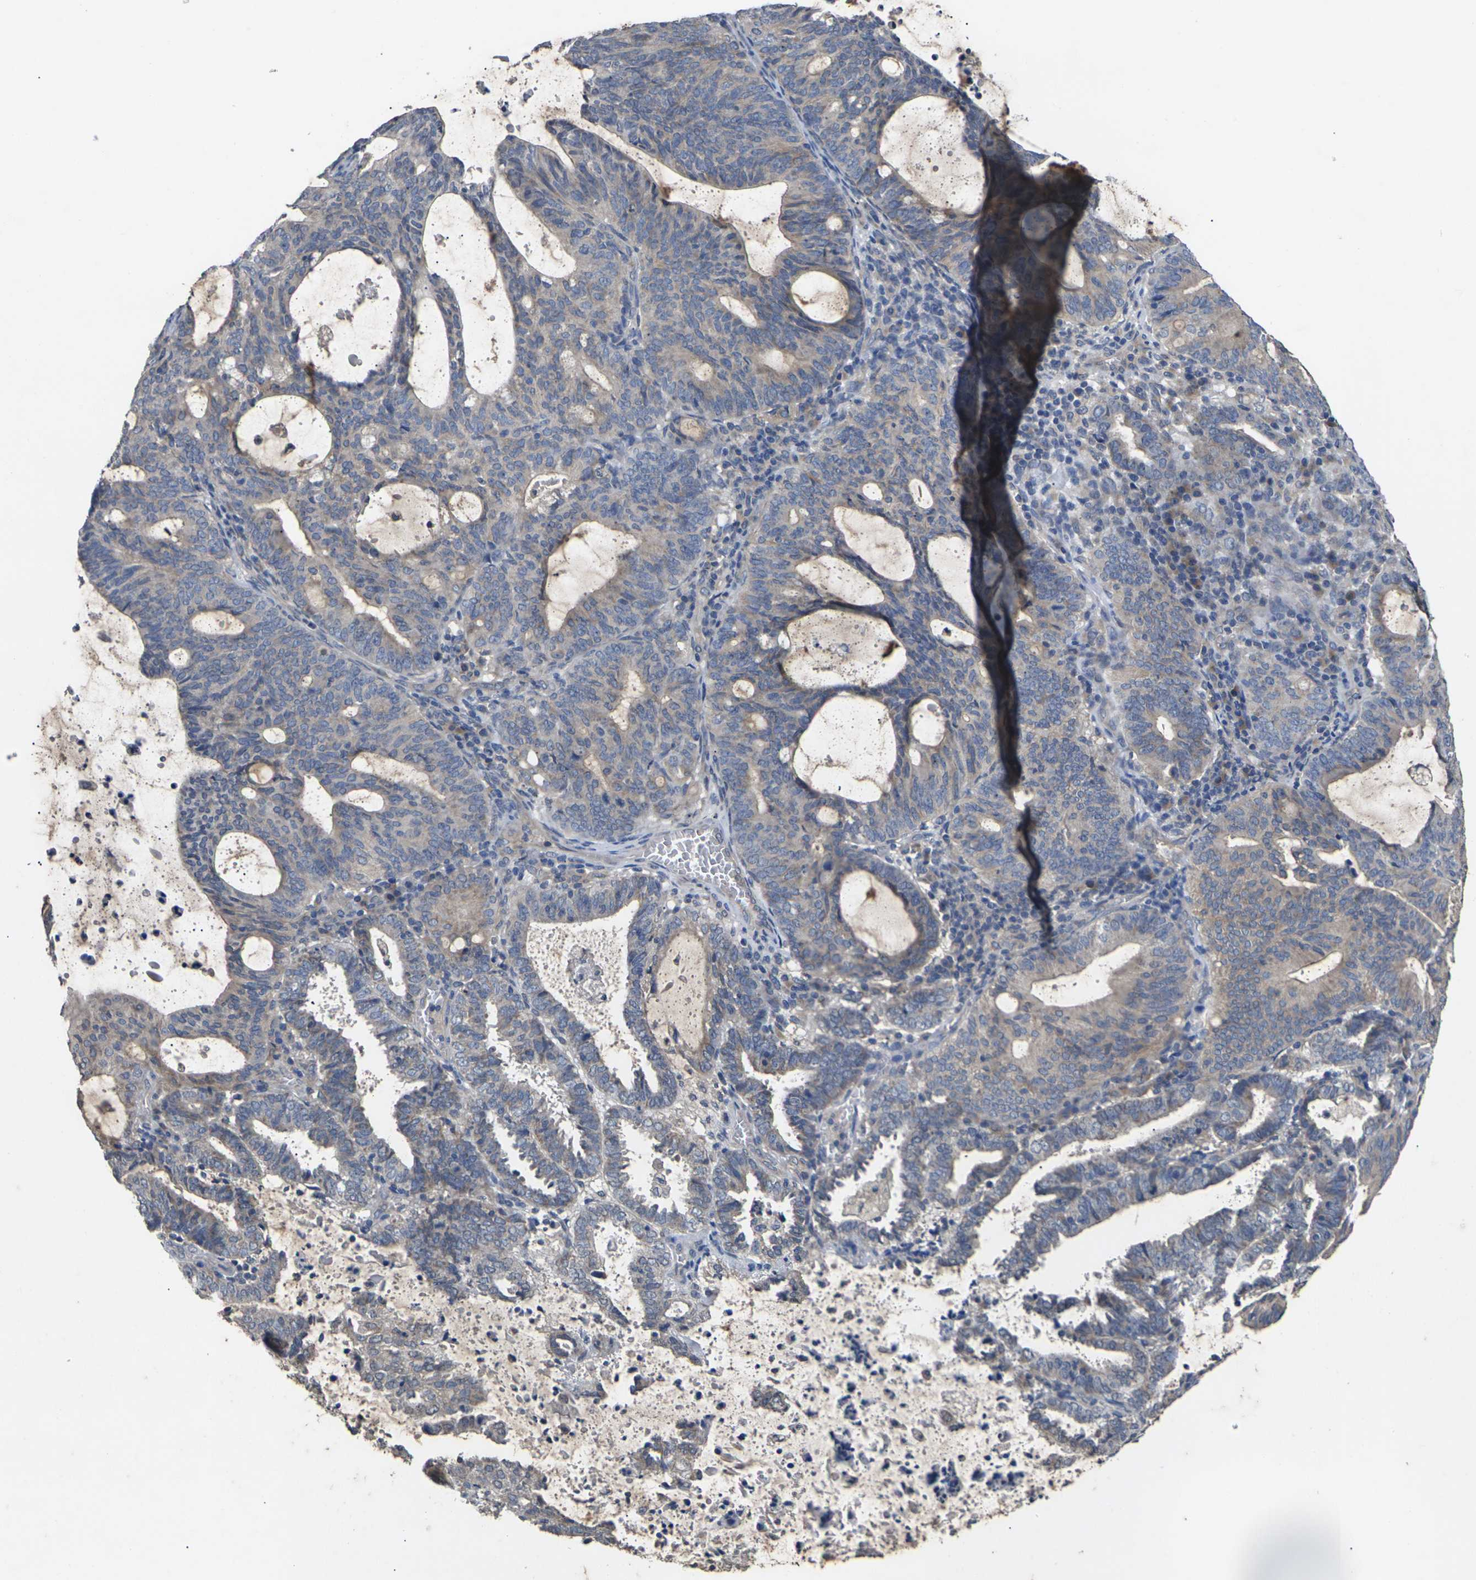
{"staining": {"intensity": "weak", "quantity": "<25%", "location": "cytoplasmic/membranous"}, "tissue": "endometrial cancer", "cell_type": "Tumor cells", "image_type": "cancer", "snomed": [{"axis": "morphology", "description": "Adenocarcinoma, NOS"}, {"axis": "topography", "description": "Uterus"}], "caption": "IHC of human adenocarcinoma (endometrial) shows no positivity in tumor cells. (Brightfield microscopy of DAB (3,3'-diaminobenzidine) IHC at high magnification).", "gene": "SLC2A2", "patient": {"sex": "female", "age": 83}}